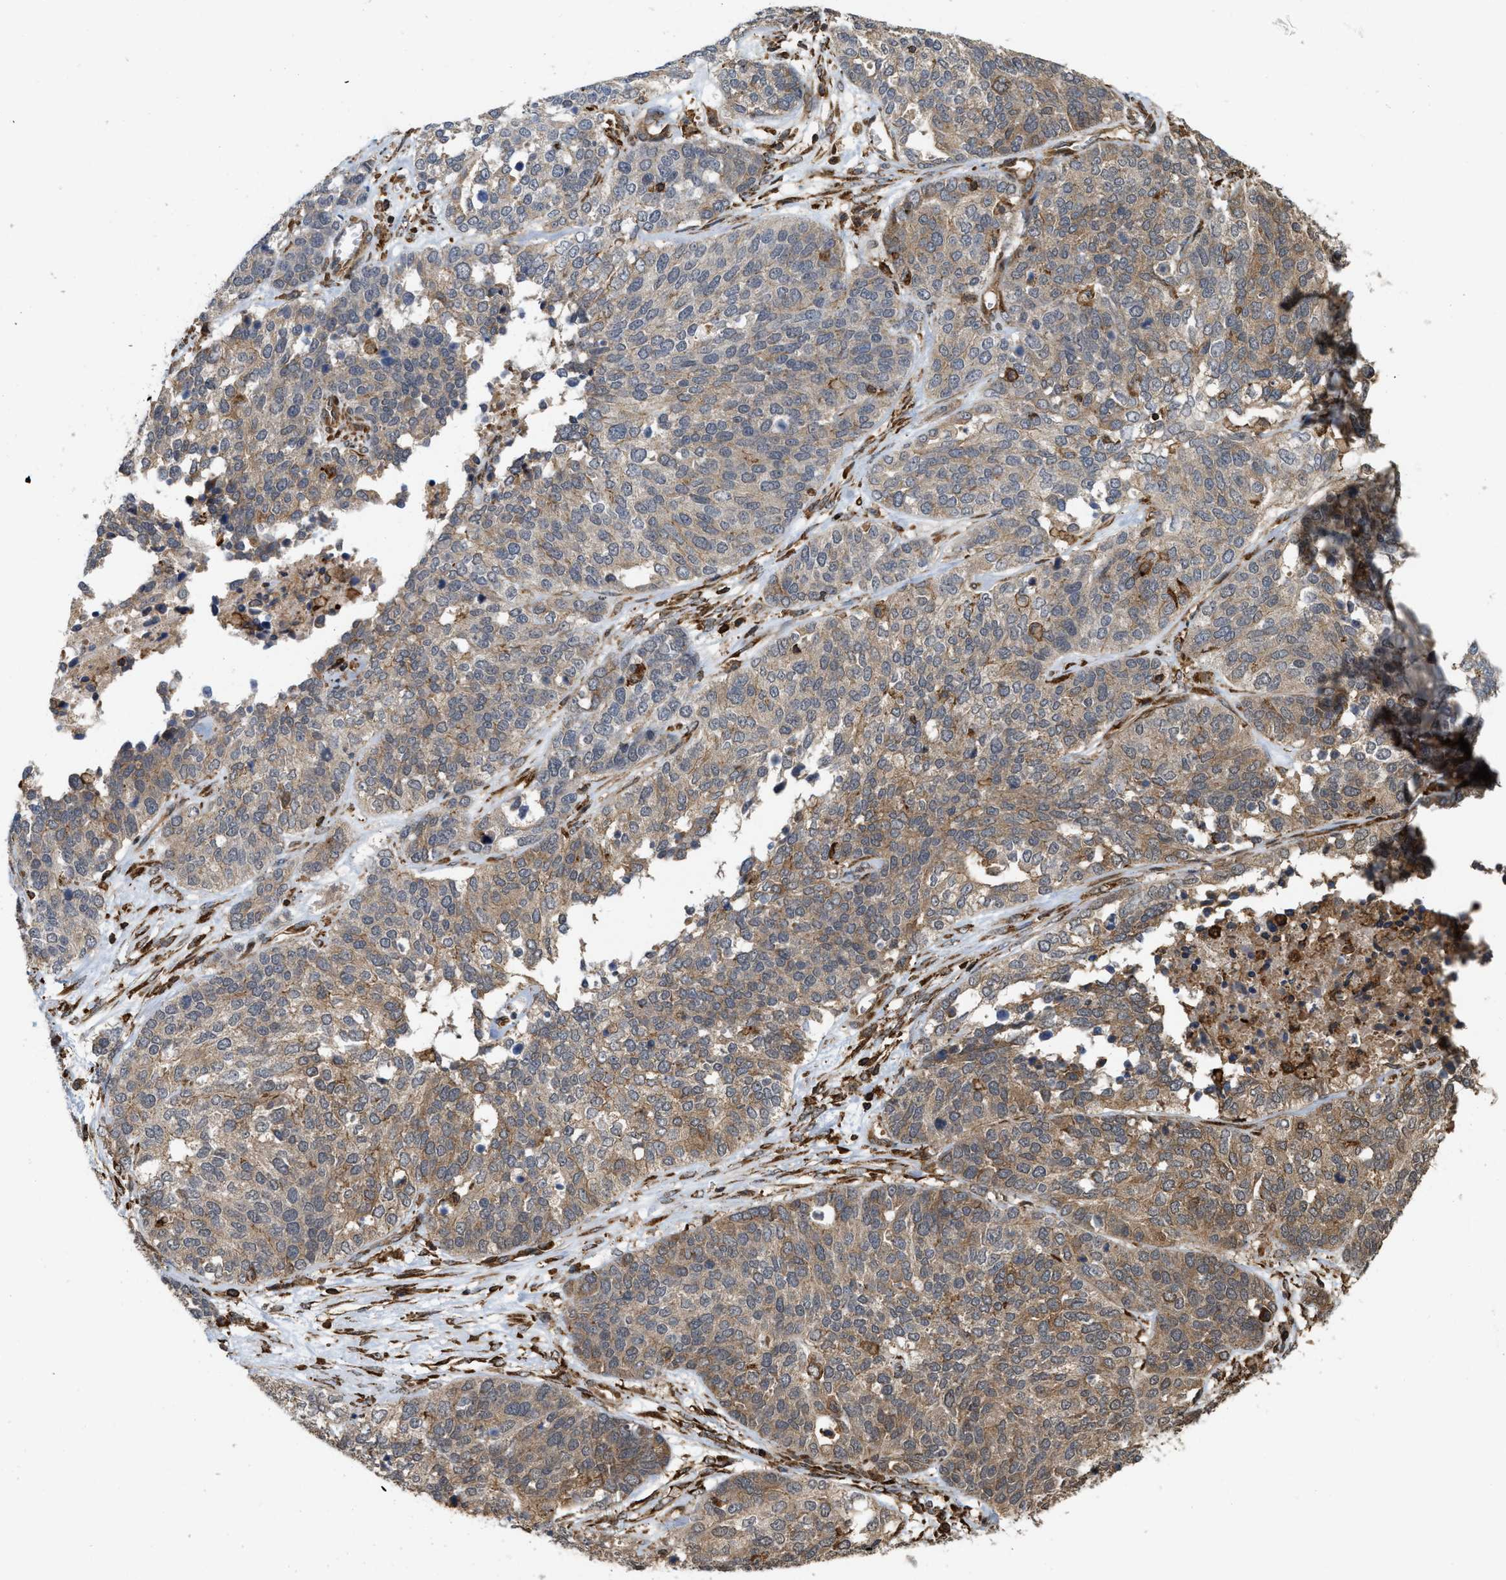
{"staining": {"intensity": "weak", "quantity": ">75%", "location": "cytoplasmic/membranous"}, "tissue": "ovarian cancer", "cell_type": "Tumor cells", "image_type": "cancer", "snomed": [{"axis": "morphology", "description": "Cystadenocarcinoma, serous, NOS"}, {"axis": "topography", "description": "Ovary"}], "caption": "An immunohistochemistry micrograph of tumor tissue is shown. Protein staining in brown highlights weak cytoplasmic/membranous positivity in ovarian cancer (serous cystadenocarcinoma) within tumor cells.", "gene": "IQCE", "patient": {"sex": "female", "age": 44}}